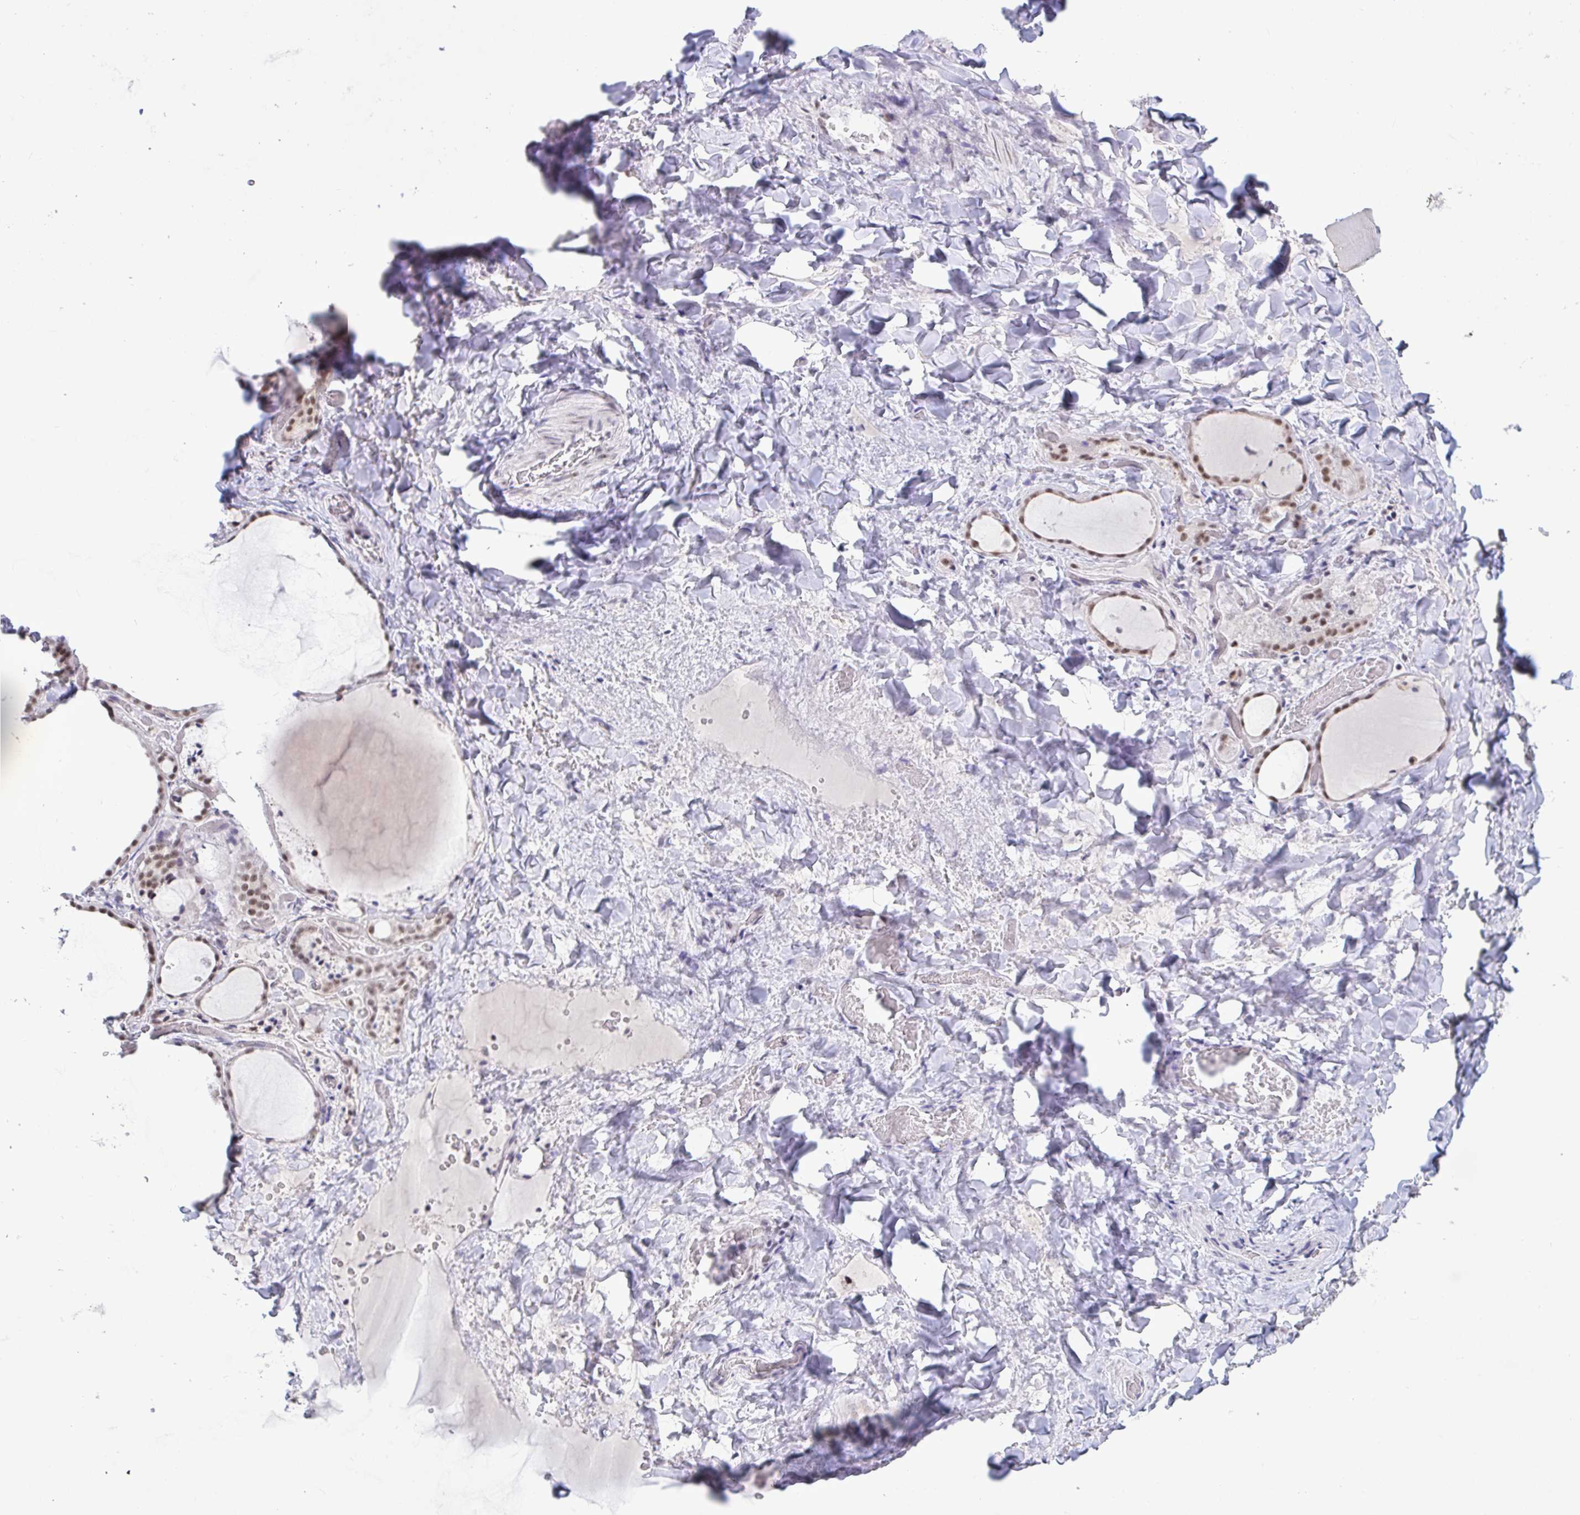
{"staining": {"intensity": "moderate", "quantity": ">75%", "location": "nuclear"}, "tissue": "thyroid gland", "cell_type": "Glandular cells", "image_type": "normal", "snomed": [{"axis": "morphology", "description": "Normal tissue, NOS"}, {"axis": "topography", "description": "Thyroid gland"}], "caption": "IHC histopathology image of unremarkable thyroid gland stained for a protein (brown), which displays medium levels of moderate nuclear expression in about >75% of glandular cells.", "gene": "SUPT16H", "patient": {"sex": "female", "age": 36}}